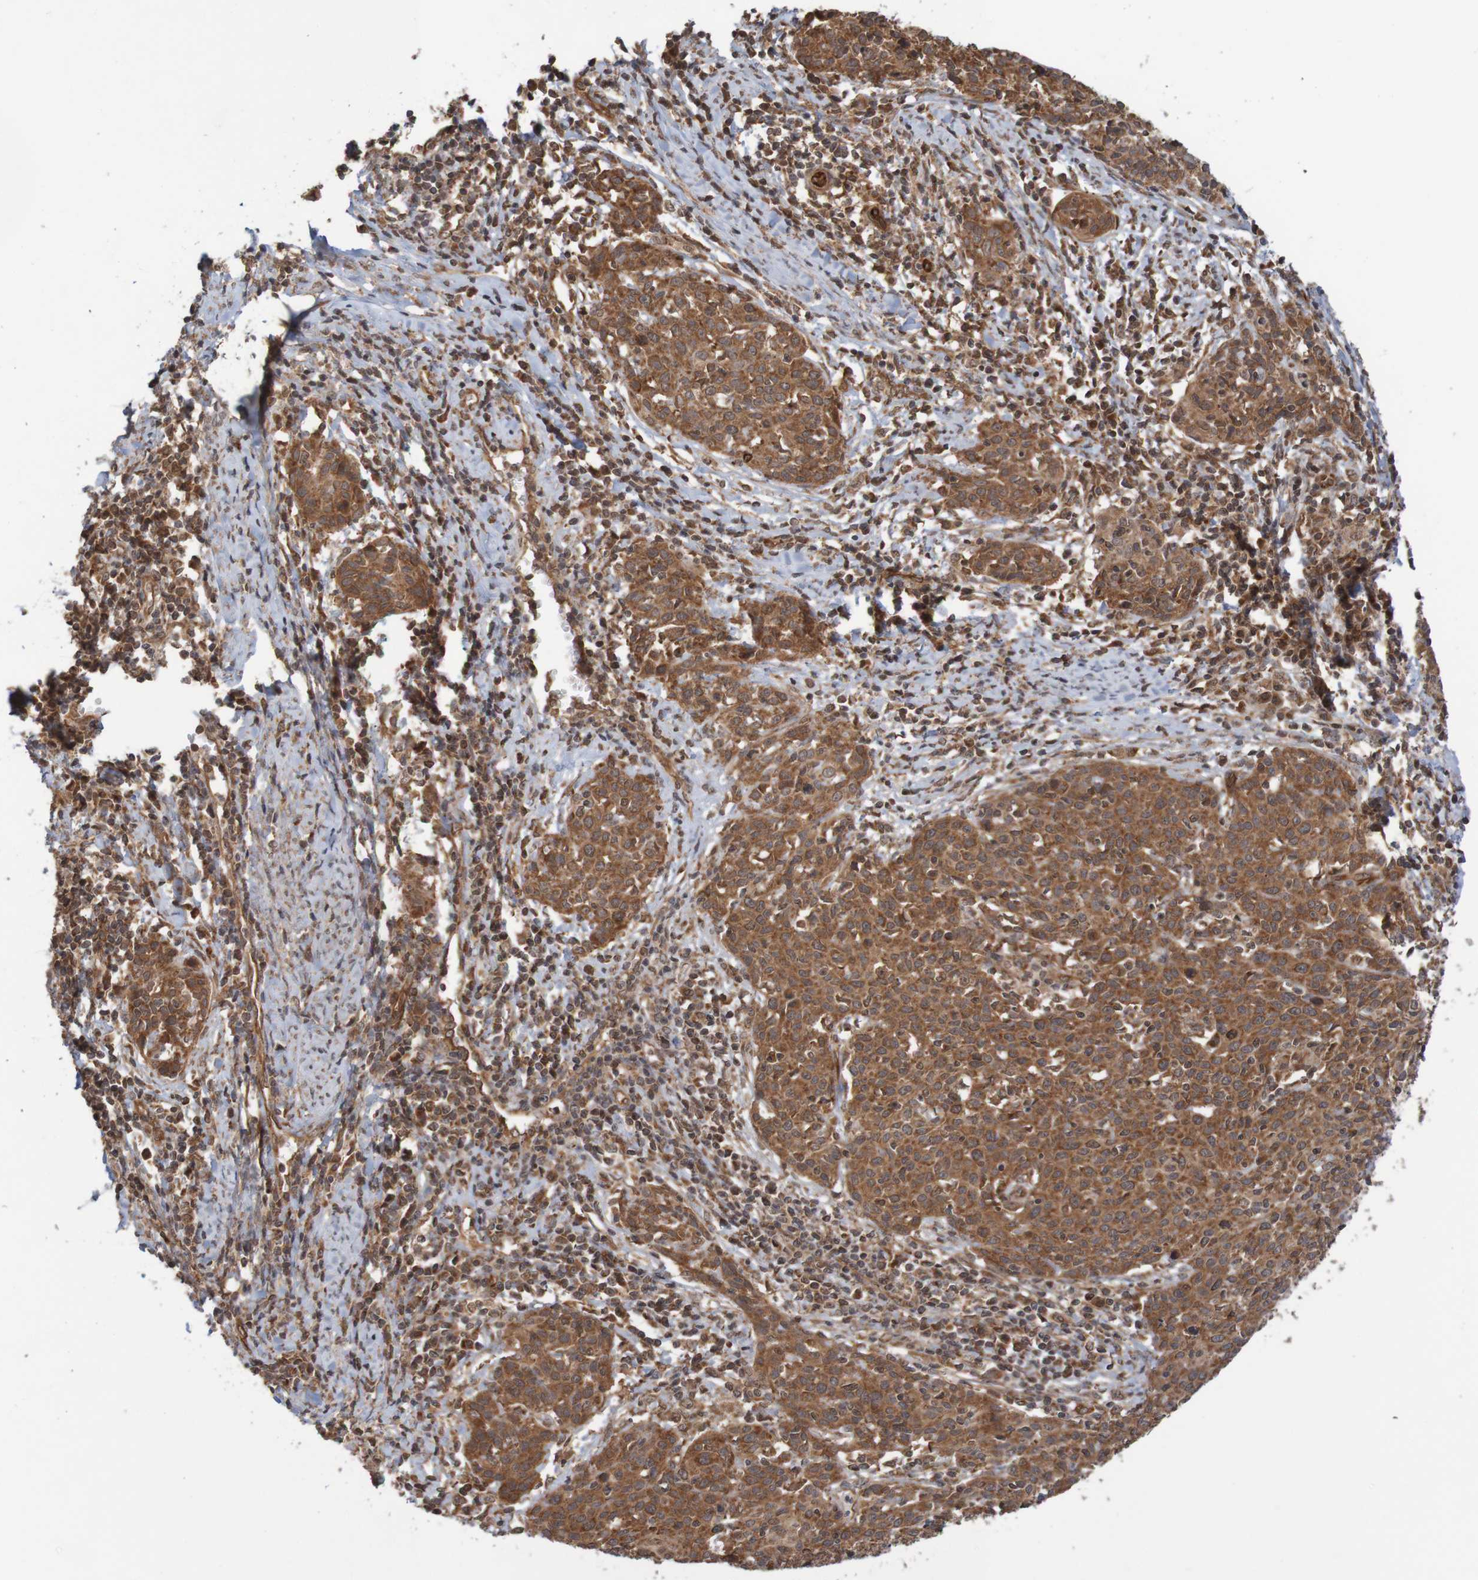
{"staining": {"intensity": "strong", "quantity": ">75%", "location": "cytoplasmic/membranous"}, "tissue": "cervical cancer", "cell_type": "Tumor cells", "image_type": "cancer", "snomed": [{"axis": "morphology", "description": "Squamous cell carcinoma, NOS"}, {"axis": "topography", "description": "Cervix"}], "caption": "This is an image of immunohistochemistry (IHC) staining of squamous cell carcinoma (cervical), which shows strong staining in the cytoplasmic/membranous of tumor cells.", "gene": "MRPL52", "patient": {"sex": "female", "age": 38}}